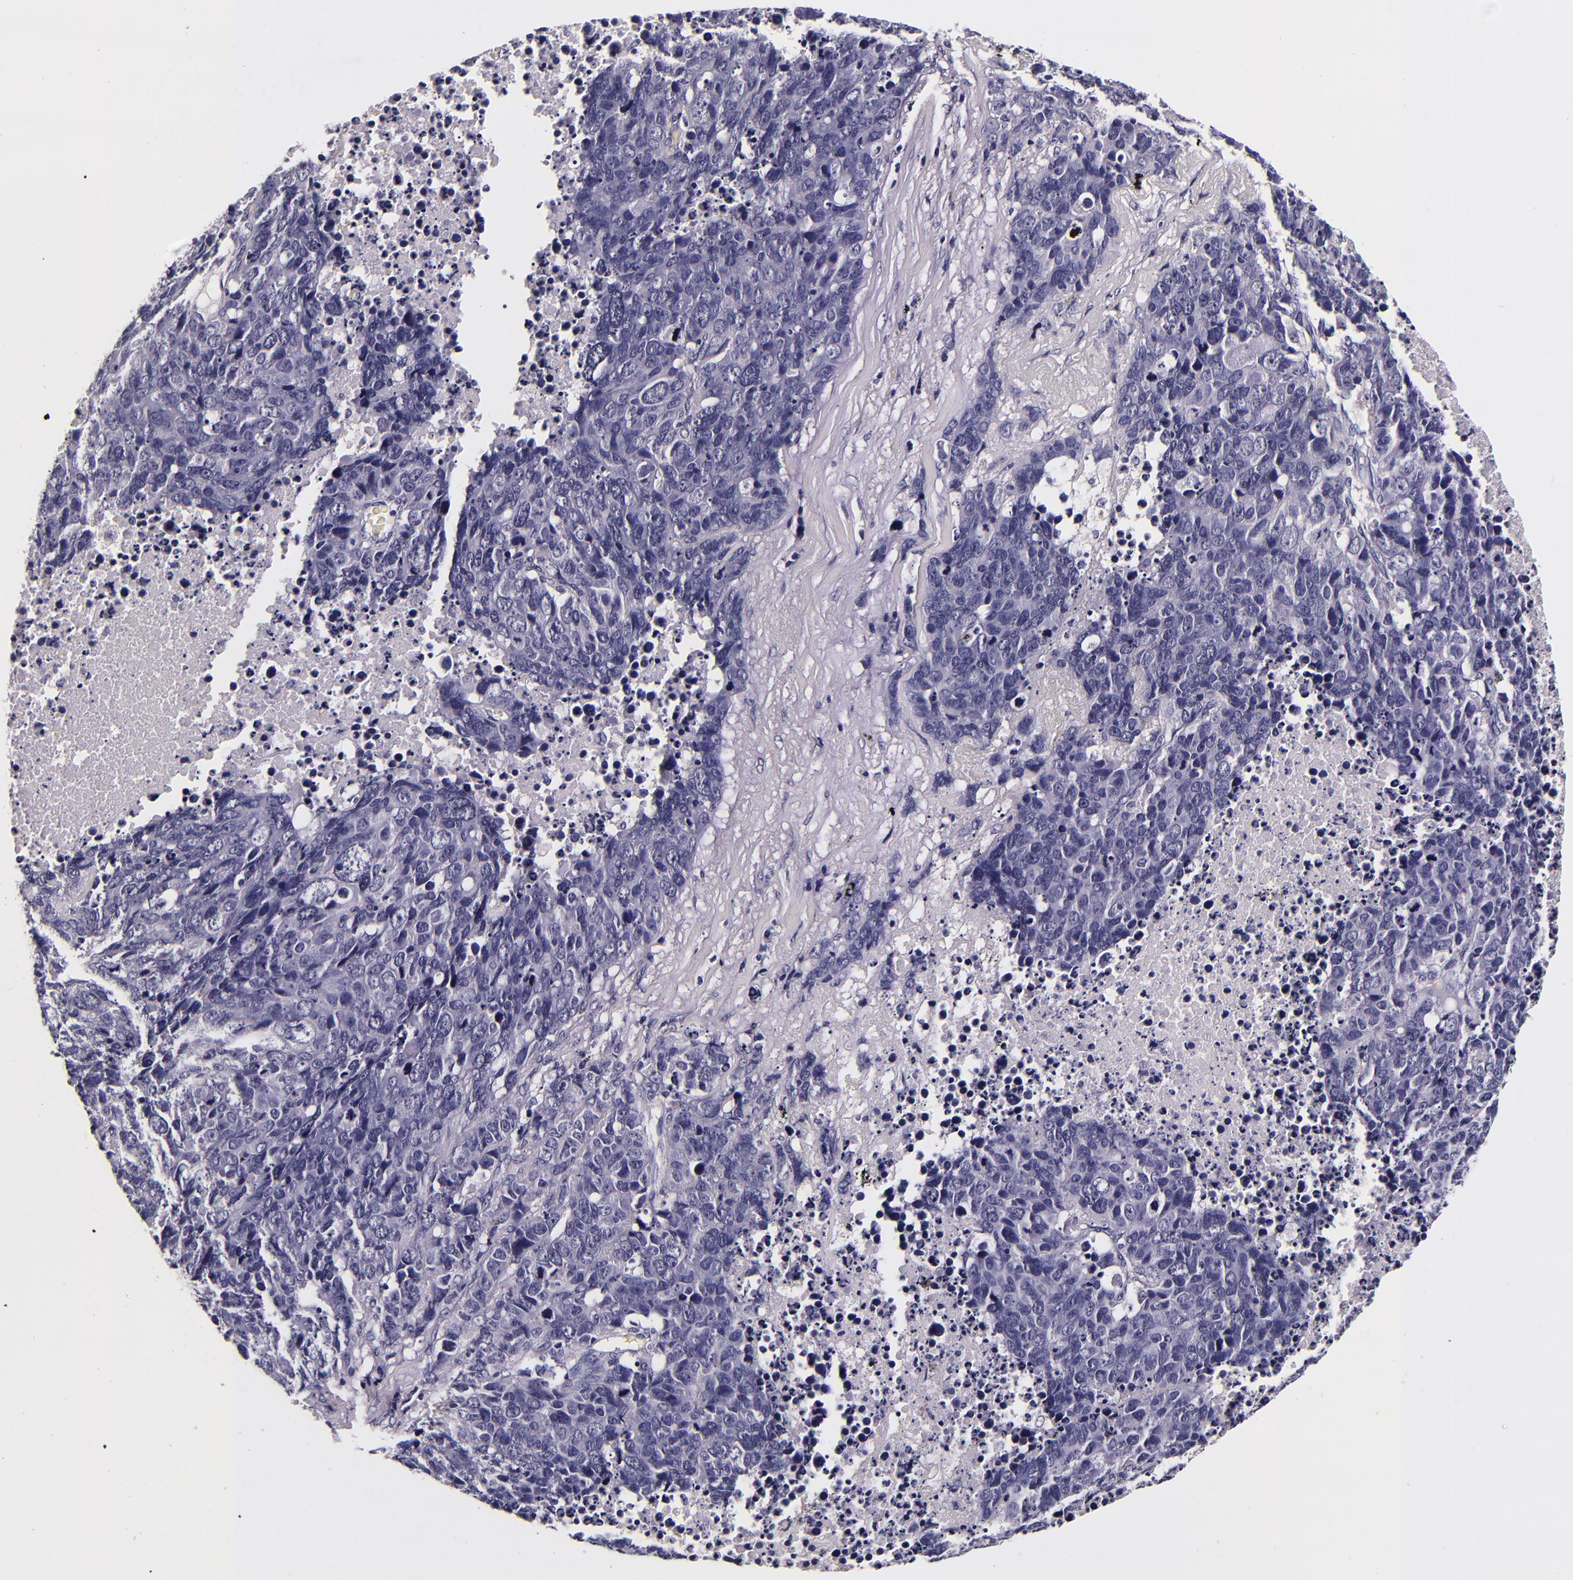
{"staining": {"intensity": "negative", "quantity": "none", "location": "none"}, "tissue": "lung cancer", "cell_type": "Tumor cells", "image_type": "cancer", "snomed": [{"axis": "morphology", "description": "Carcinoid, malignant, NOS"}, {"axis": "topography", "description": "Lung"}], "caption": "A high-resolution image shows immunohistochemistry (IHC) staining of lung cancer, which exhibits no significant positivity in tumor cells.", "gene": "FBN1", "patient": {"sex": "male", "age": 60}}